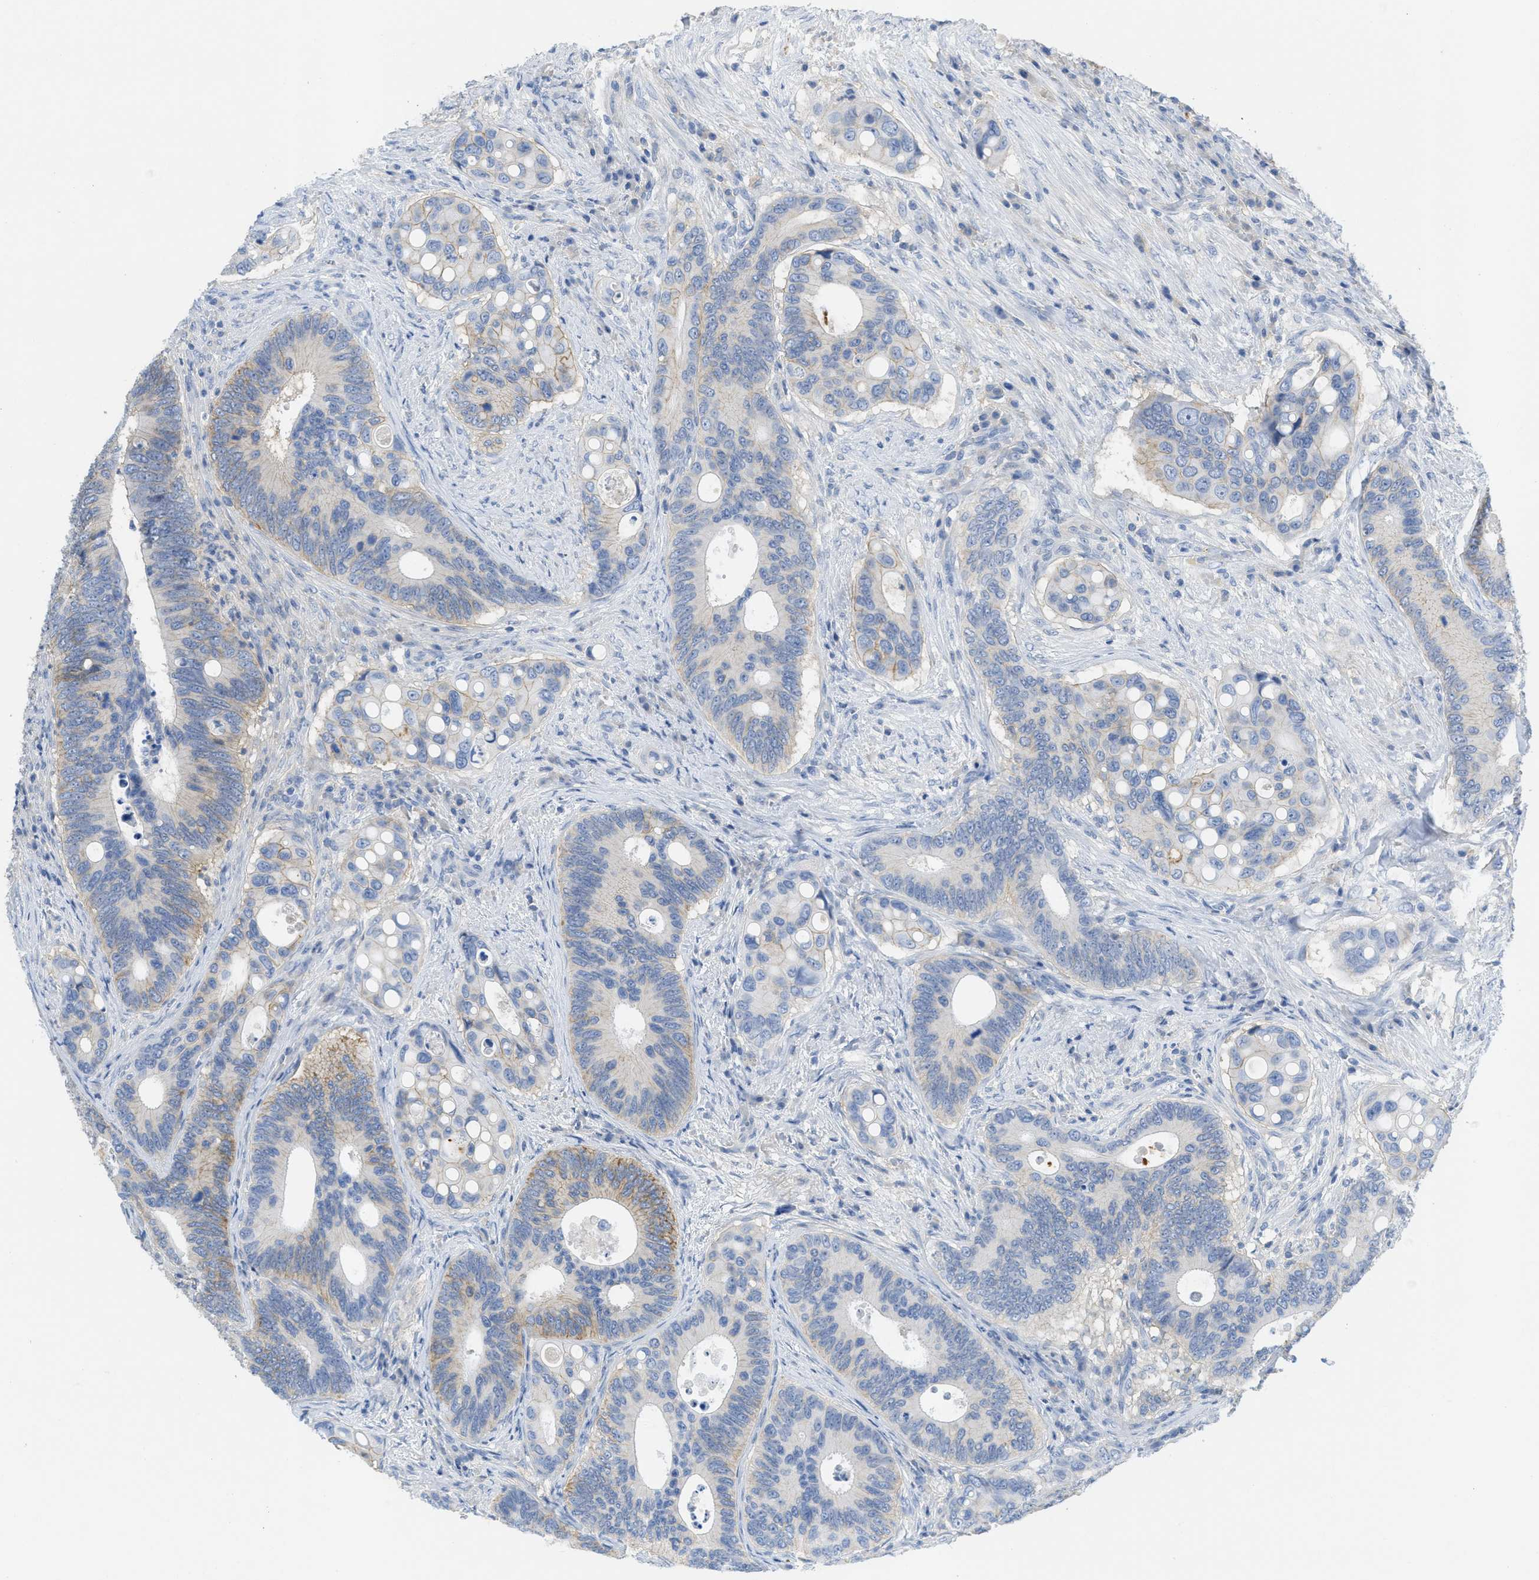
{"staining": {"intensity": "moderate", "quantity": "<25%", "location": "cytoplasmic/membranous"}, "tissue": "colorectal cancer", "cell_type": "Tumor cells", "image_type": "cancer", "snomed": [{"axis": "morphology", "description": "Inflammation, NOS"}, {"axis": "morphology", "description": "Adenocarcinoma, NOS"}, {"axis": "topography", "description": "Colon"}], "caption": "Human colorectal cancer (adenocarcinoma) stained for a protein (brown) displays moderate cytoplasmic/membranous positive expression in about <25% of tumor cells.", "gene": "CNNM4", "patient": {"sex": "male", "age": 72}}